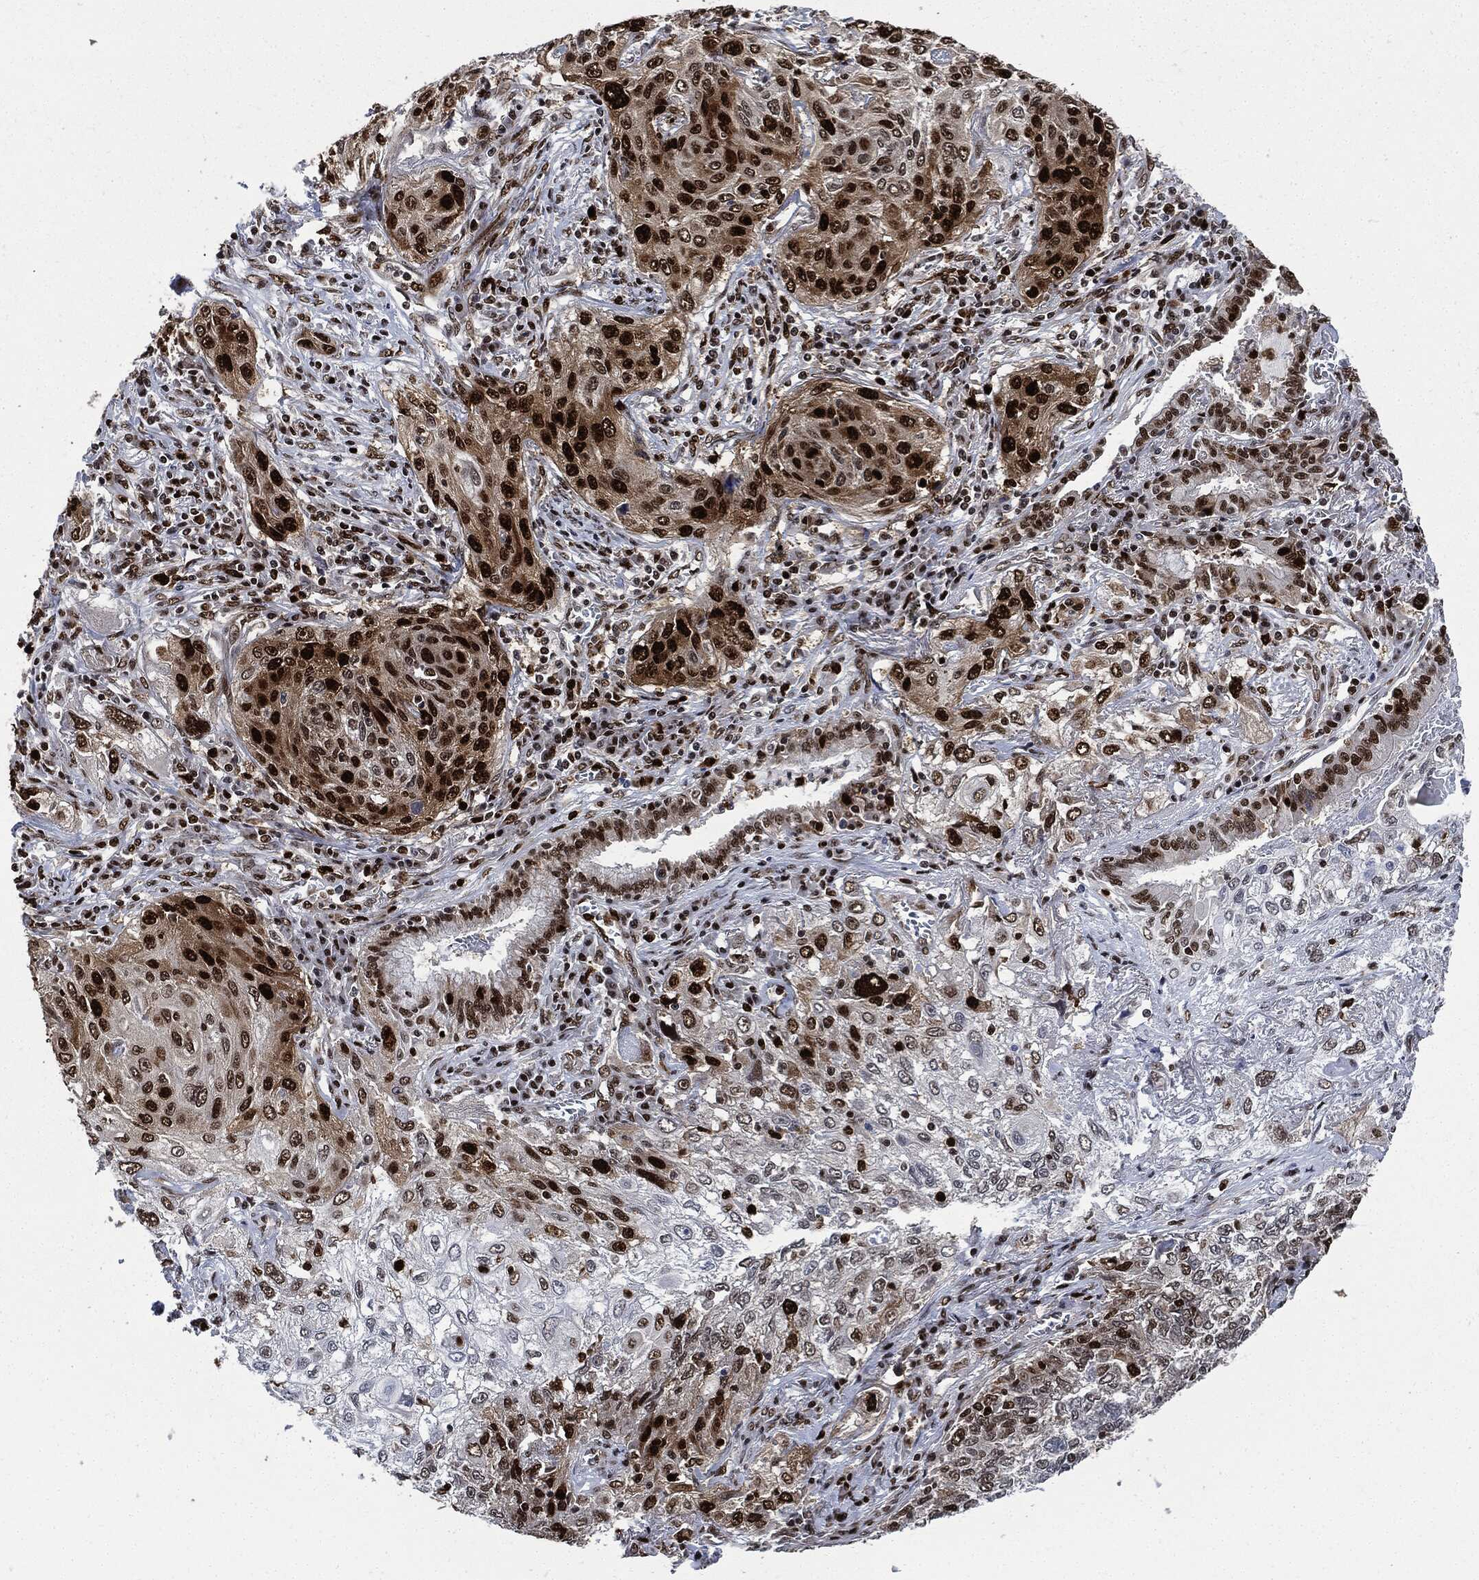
{"staining": {"intensity": "strong", "quantity": ">75%", "location": "nuclear"}, "tissue": "lung cancer", "cell_type": "Tumor cells", "image_type": "cancer", "snomed": [{"axis": "morphology", "description": "Squamous cell carcinoma, NOS"}, {"axis": "topography", "description": "Lung"}], "caption": "Protein expression analysis of human squamous cell carcinoma (lung) reveals strong nuclear expression in approximately >75% of tumor cells. (DAB (3,3'-diaminobenzidine) IHC, brown staining for protein, blue staining for nuclei).", "gene": "PCNA", "patient": {"sex": "female", "age": 69}}